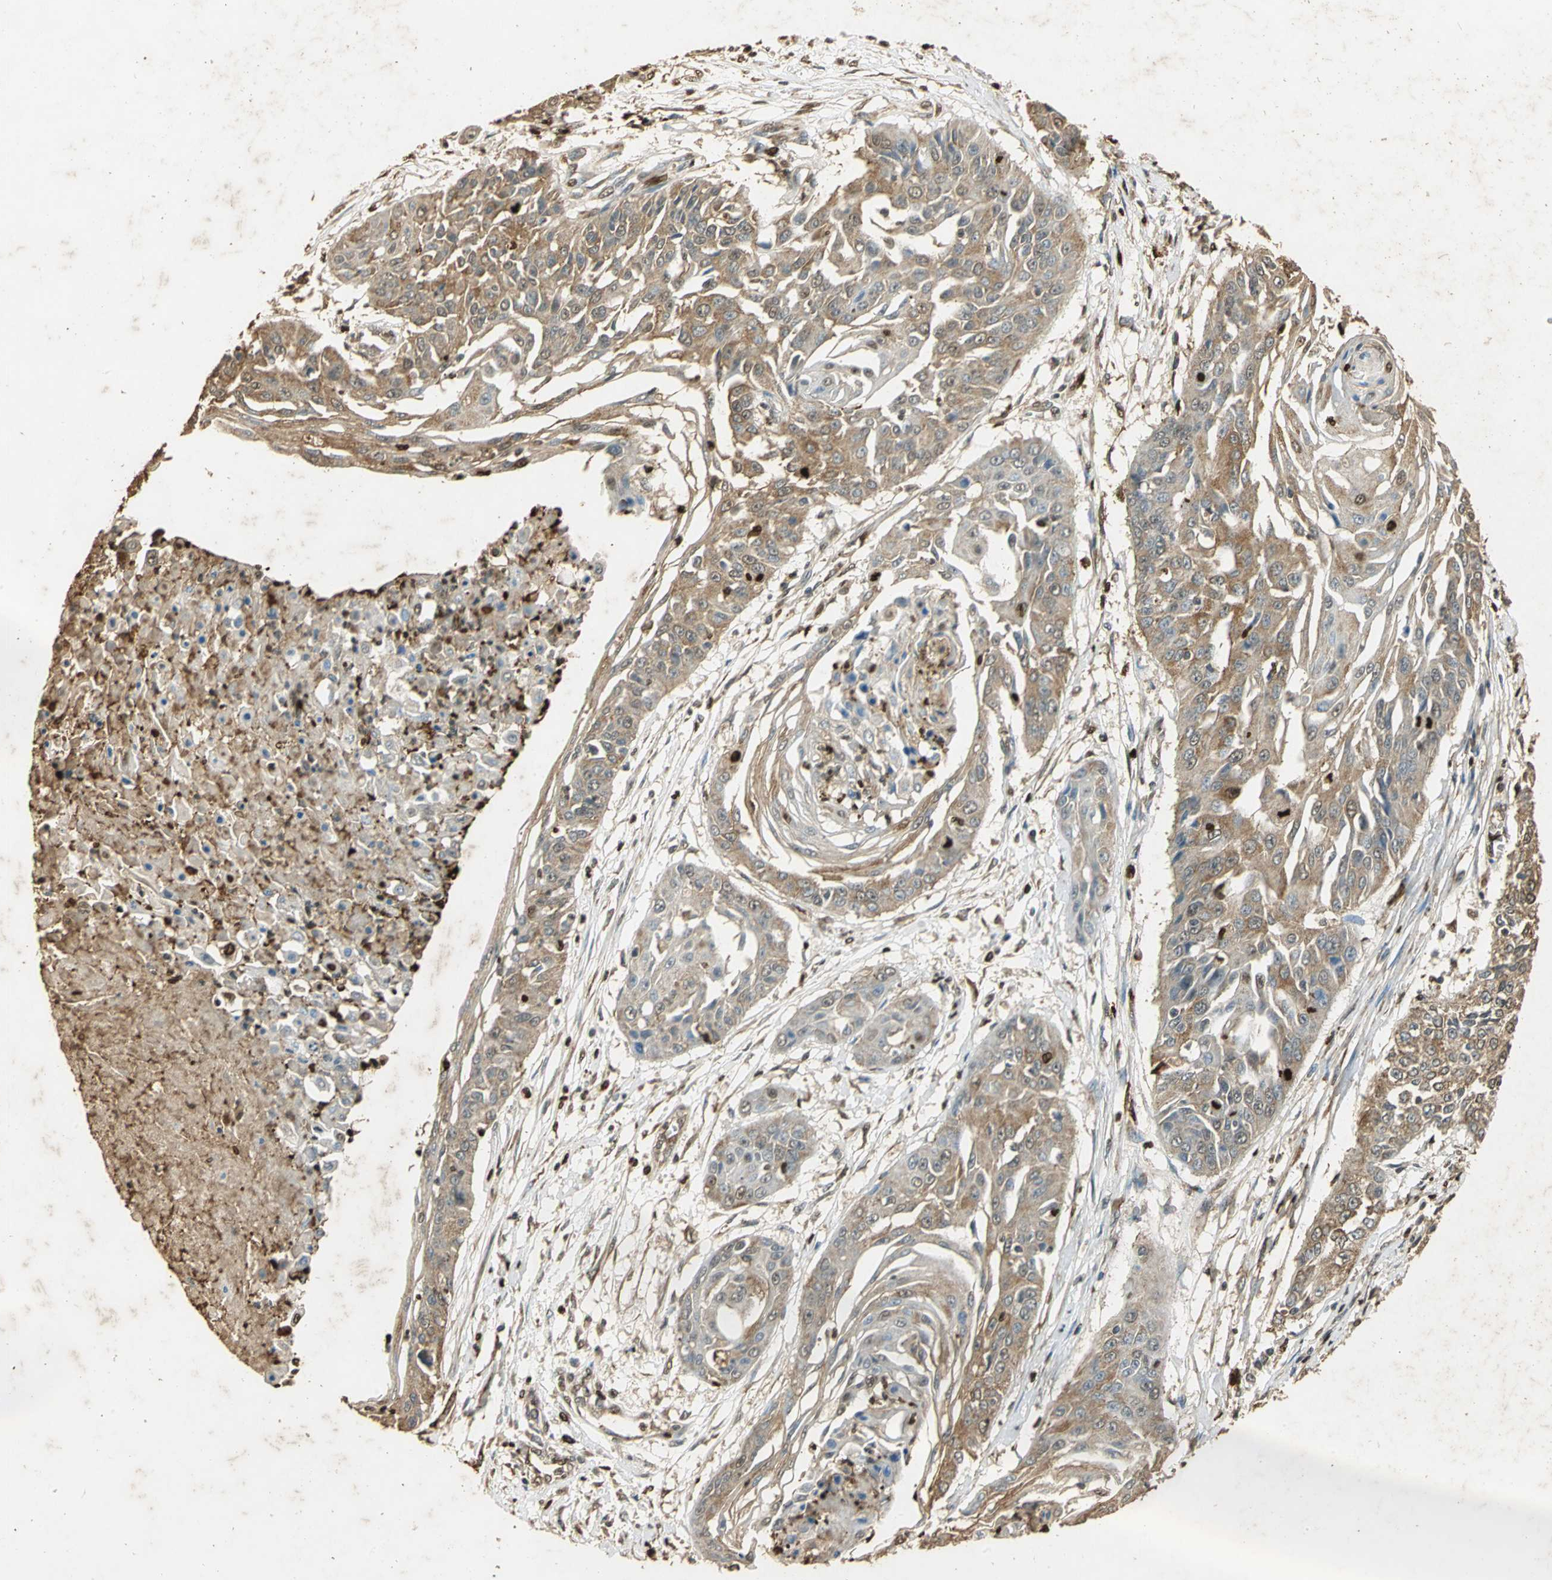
{"staining": {"intensity": "moderate", "quantity": ">75%", "location": "cytoplasmic/membranous"}, "tissue": "cervical cancer", "cell_type": "Tumor cells", "image_type": "cancer", "snomed": [{"axis": "morphology", "description": "Squamous cell carcinoma, NOS"}, {"axis": "topography", "description": "Cervix"}], "caption": "A brown stain highlights moderate cytoplasmic/membranous staining of a protein in human cervical cancer tumor cells.", "gene": "GAPDH", "patient": {"sex": "female", "age": 64}}